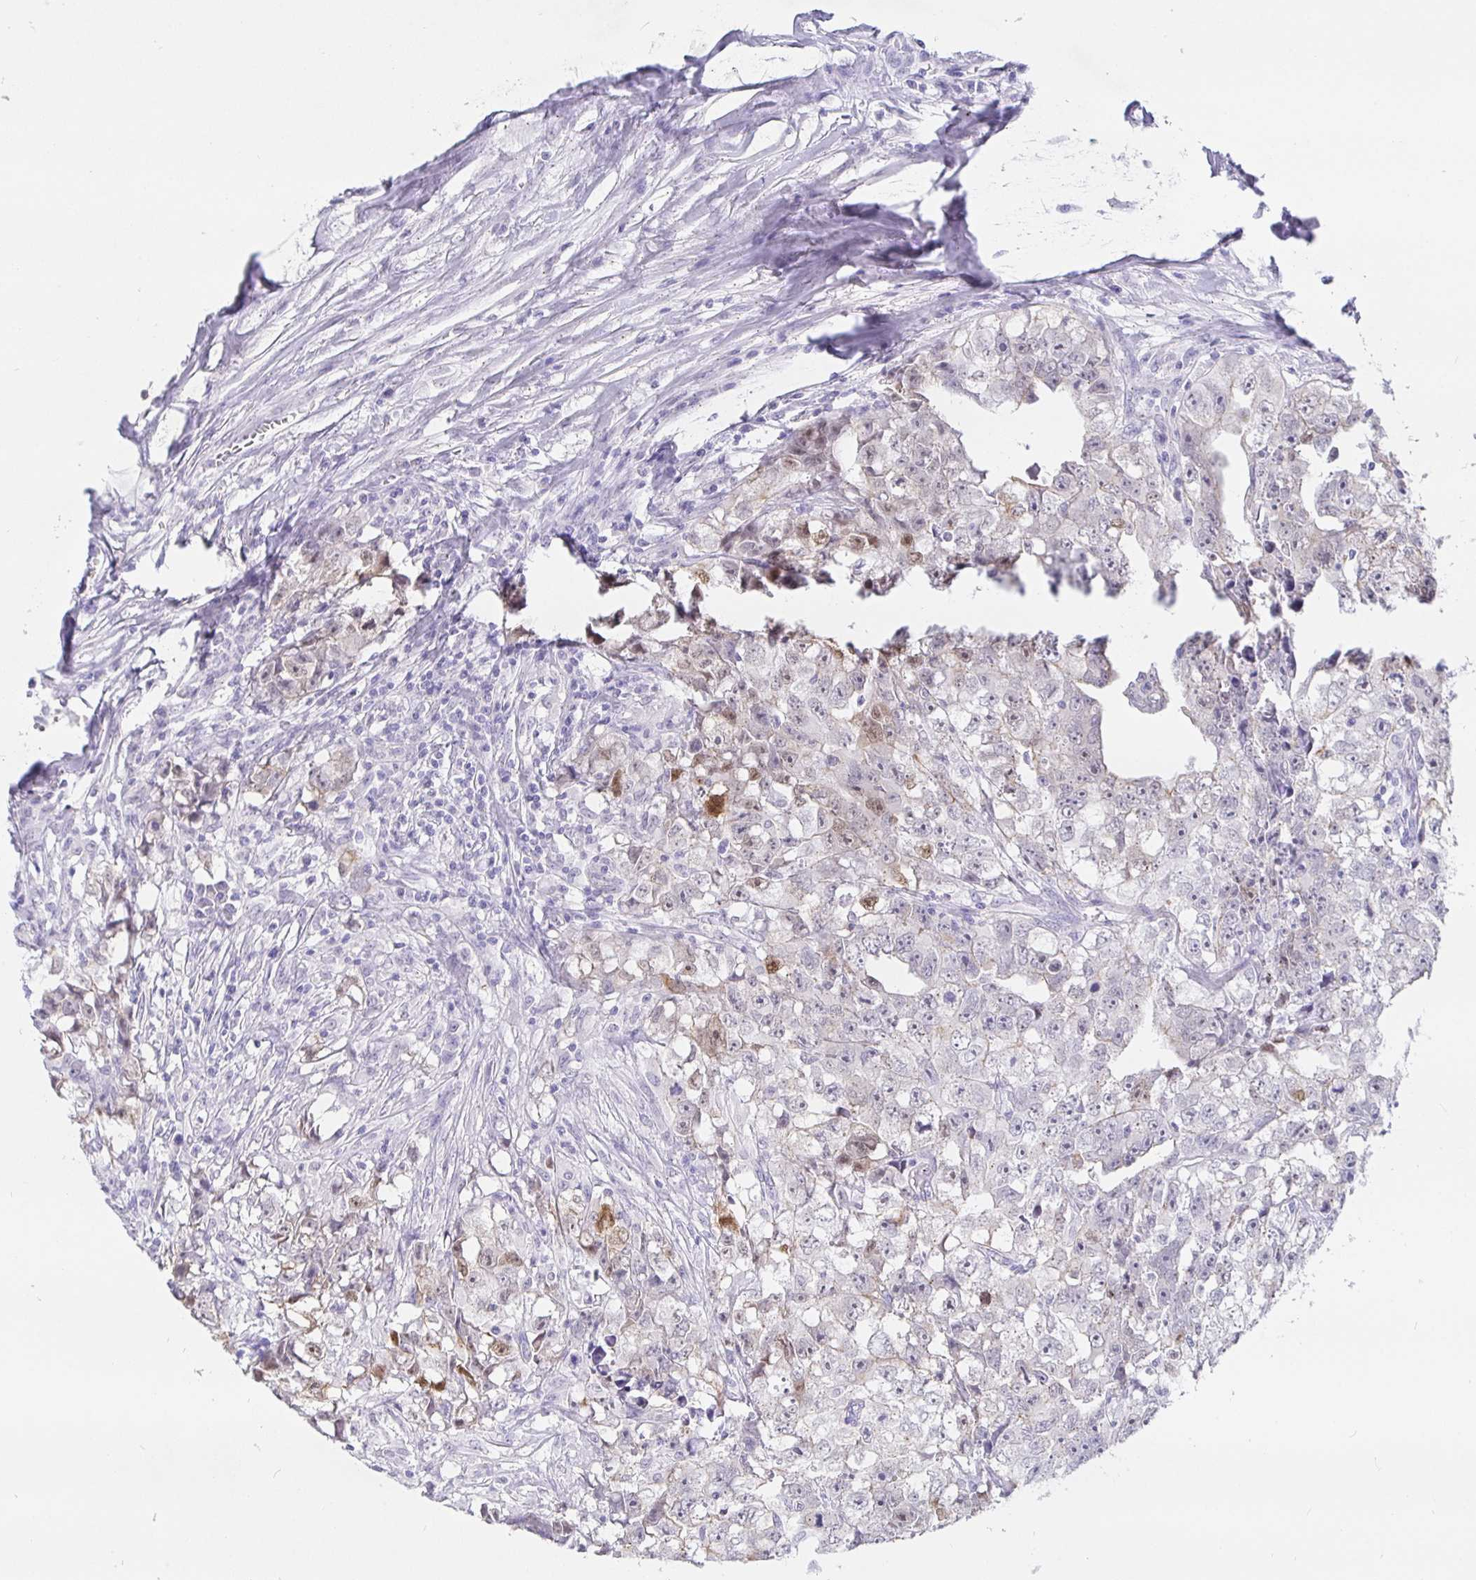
{"staining": {"intensity": "weak", "quantity": "<25%", "location": "nuclear"}, "tissue": "testis cancer", "cell_type": "Tumor cells", "image_type": "cancer", "snomed": [{"axis": "morphology", "description": "Carcinoma, Embryonal, NOS"}, {"axis": "morphology", "description": "Teratoma, malignant, NOS"}, {"axis": "topography", "description": "Testis"}], "caption": "This is a histopathology image of immunohistochemistry (IHC) staining of testis teratoma (malignant), which shows no expression in tumor cells.", "gene": "EZHIP", "patient": {"sex": "male", "age": 24}}